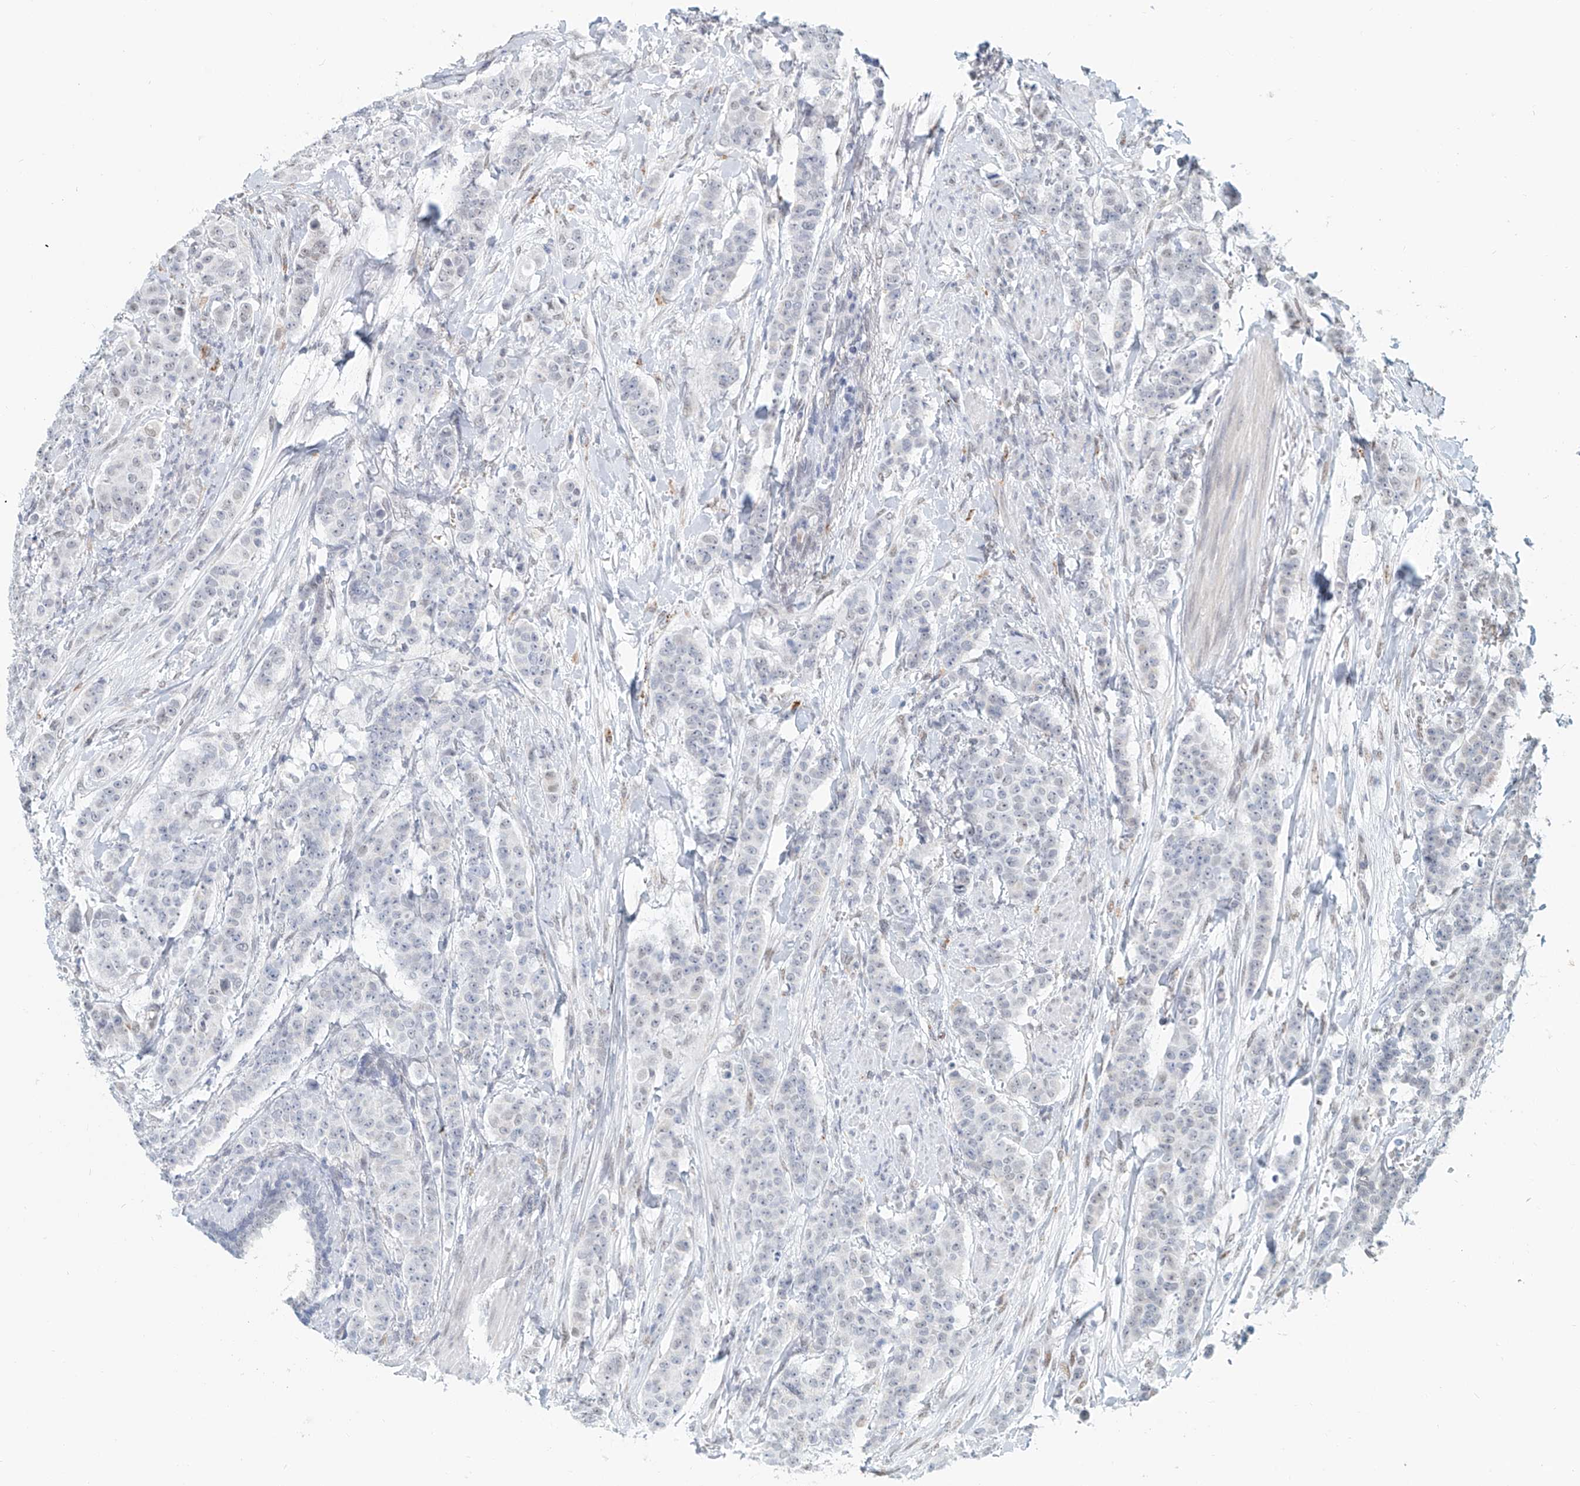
{"staining": {"intensity": "negative", "quantity": "none", "location": "none"}, "tissue": "breast cancer", "cell_type": "Tumor cells", "image_type": "cancer", "snomed": [{"axis": "morphology", "description": "Duct carcinoma"}, {"axis": "topography", "description": "Breast"}], "caption": "This is an IHC micrograph of infiltrating ductal carcinoma (breast). There is no expression in tumor cells.", "gene": "SASH1", "patient": {"sex": "female", "age": 40}}